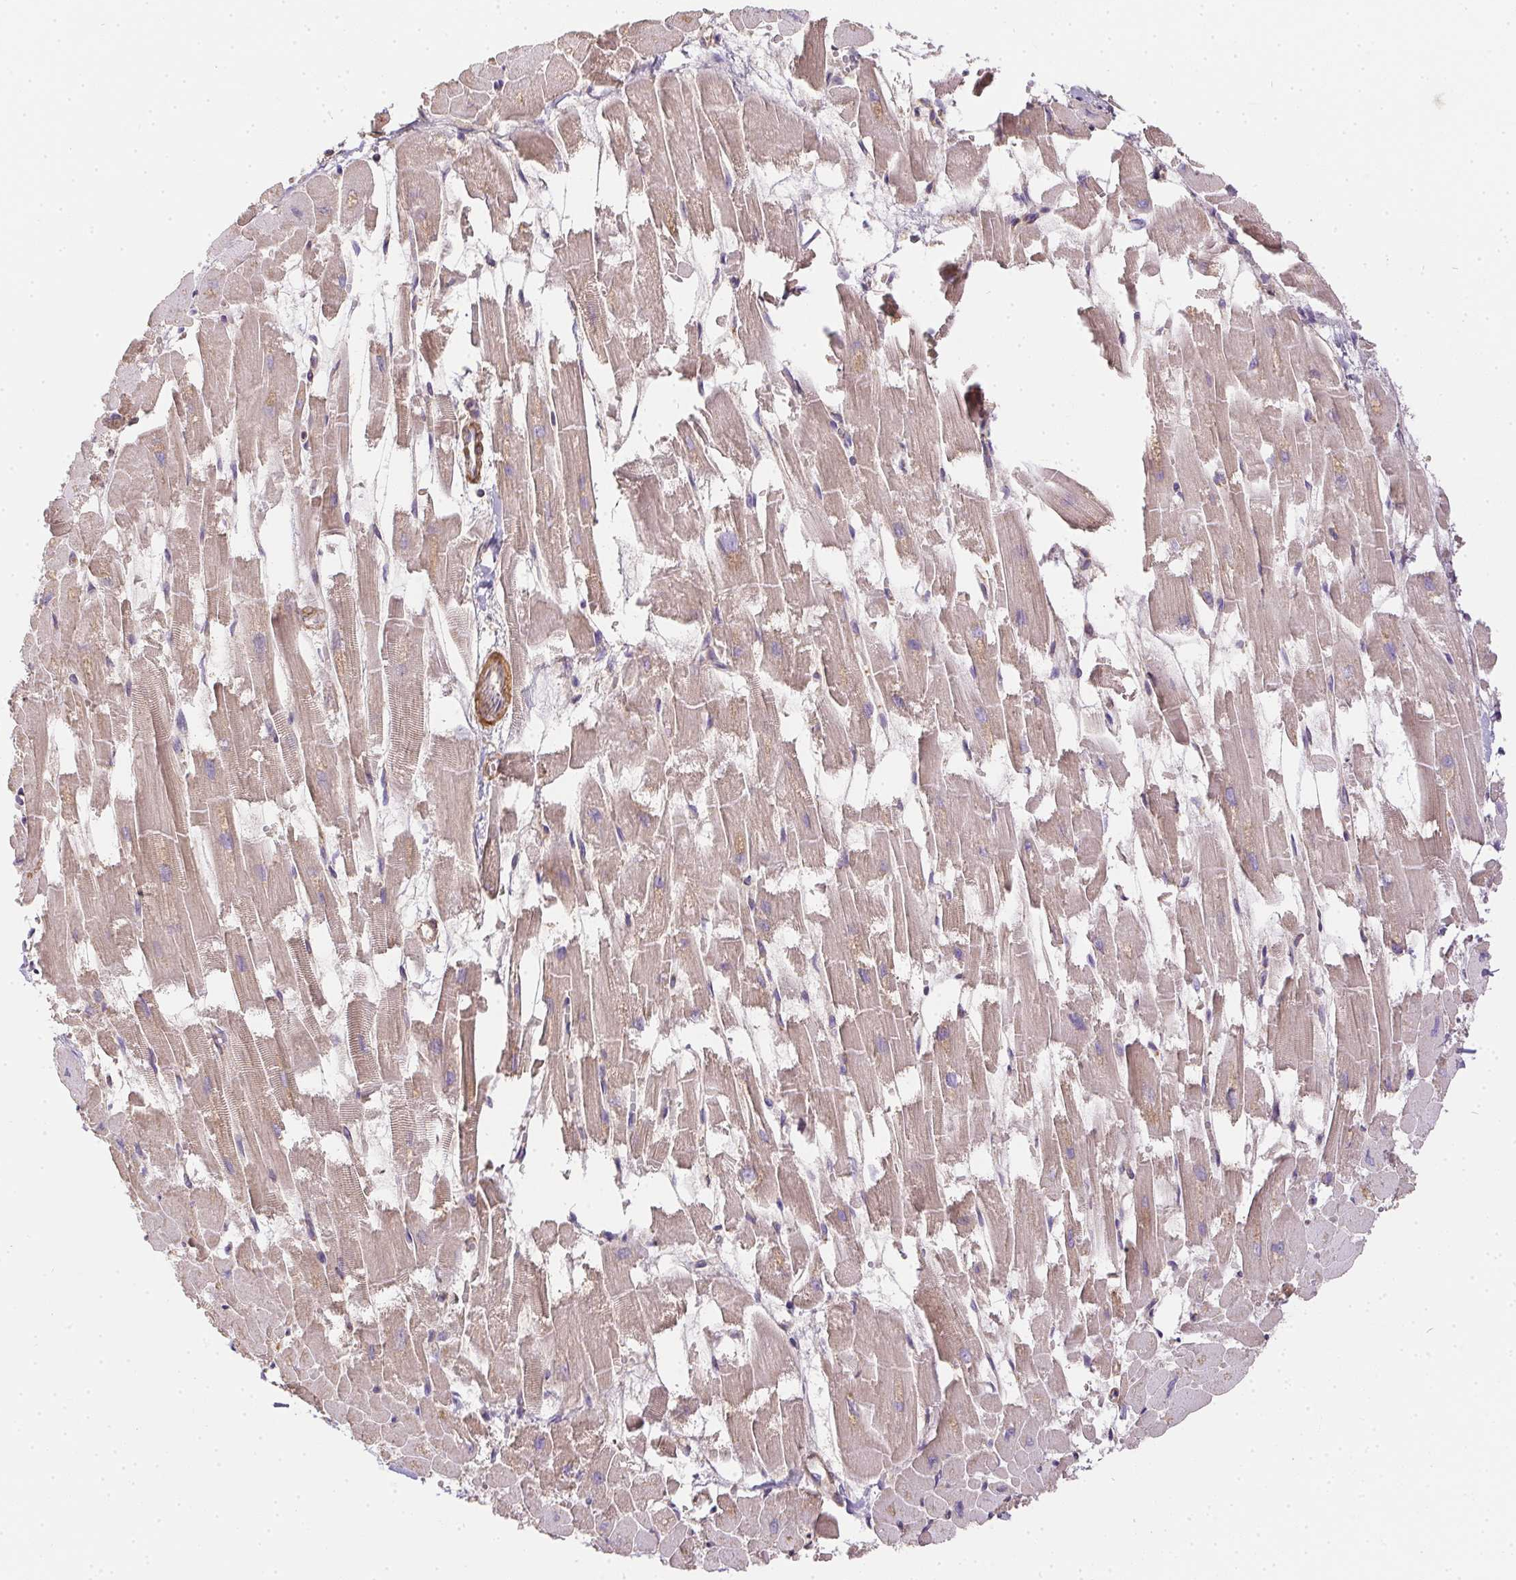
{"staining": {"intensity": "weak", "quantity": "25%-75%", "location": "cytoplasmic/membranous"}, "tissue": "heart muscle", "cell_type": "Cardiomyocytes", "image_type": "normal", "snomed": [{"axis": "morphology", "description": "Normal tissue, NOS"}, {"axis": "topography", "description": "Heart"}], "caption": "An immunohistochemistry image of normal tissue is shown. Protein staining in brown highlights weak cytoplasmic/membranous positivity in heart muscle within cardiomyocytes. The protein of interest is stained brown, and the nuclei are stained in blue (DAB IHC with brightfield microscopy, high magnification).", "gene": "REV3L", "patient": {"sex": "female", "age": 52}}